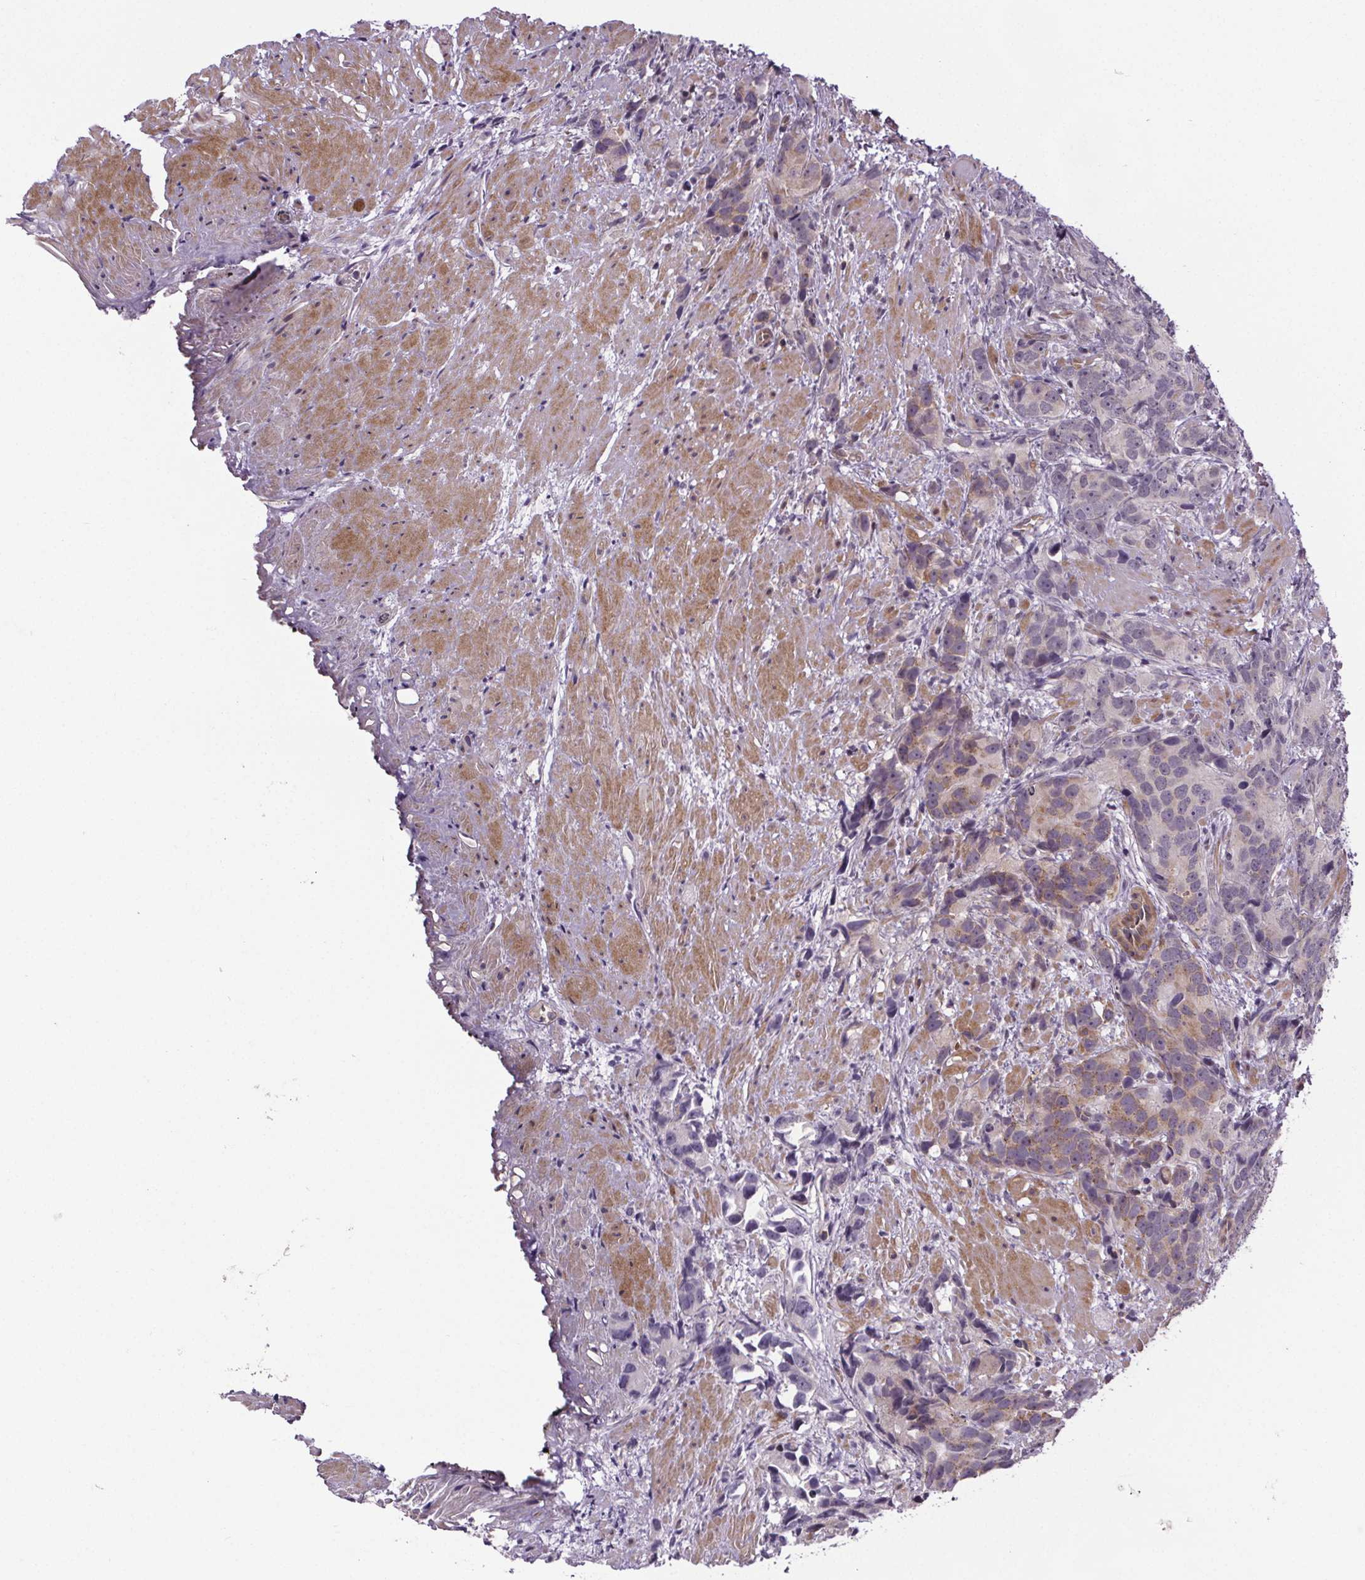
{"staining": {"intensity": "weak", "quantity": "<25%", "location": "cytoplasmic/membranous"}, "tissue": "prostate cancer", "cell_type": "Tumor cells", "image_type": "cancer", "snomed": [{"axis": "morphology", "description": "Adenocarcinoma, High grade"}, {"axis": "topography", "description": "Prostate"}], "caption": "An immunohistochemistry photomicrograph of high-grade adenocarcinoma (prostate) is shown. There is no staining in tumor cells of high-grade adenocarcinoma (prostate).", "gene": "TTC12", "patient": {"sex": "male", "age": 90}}